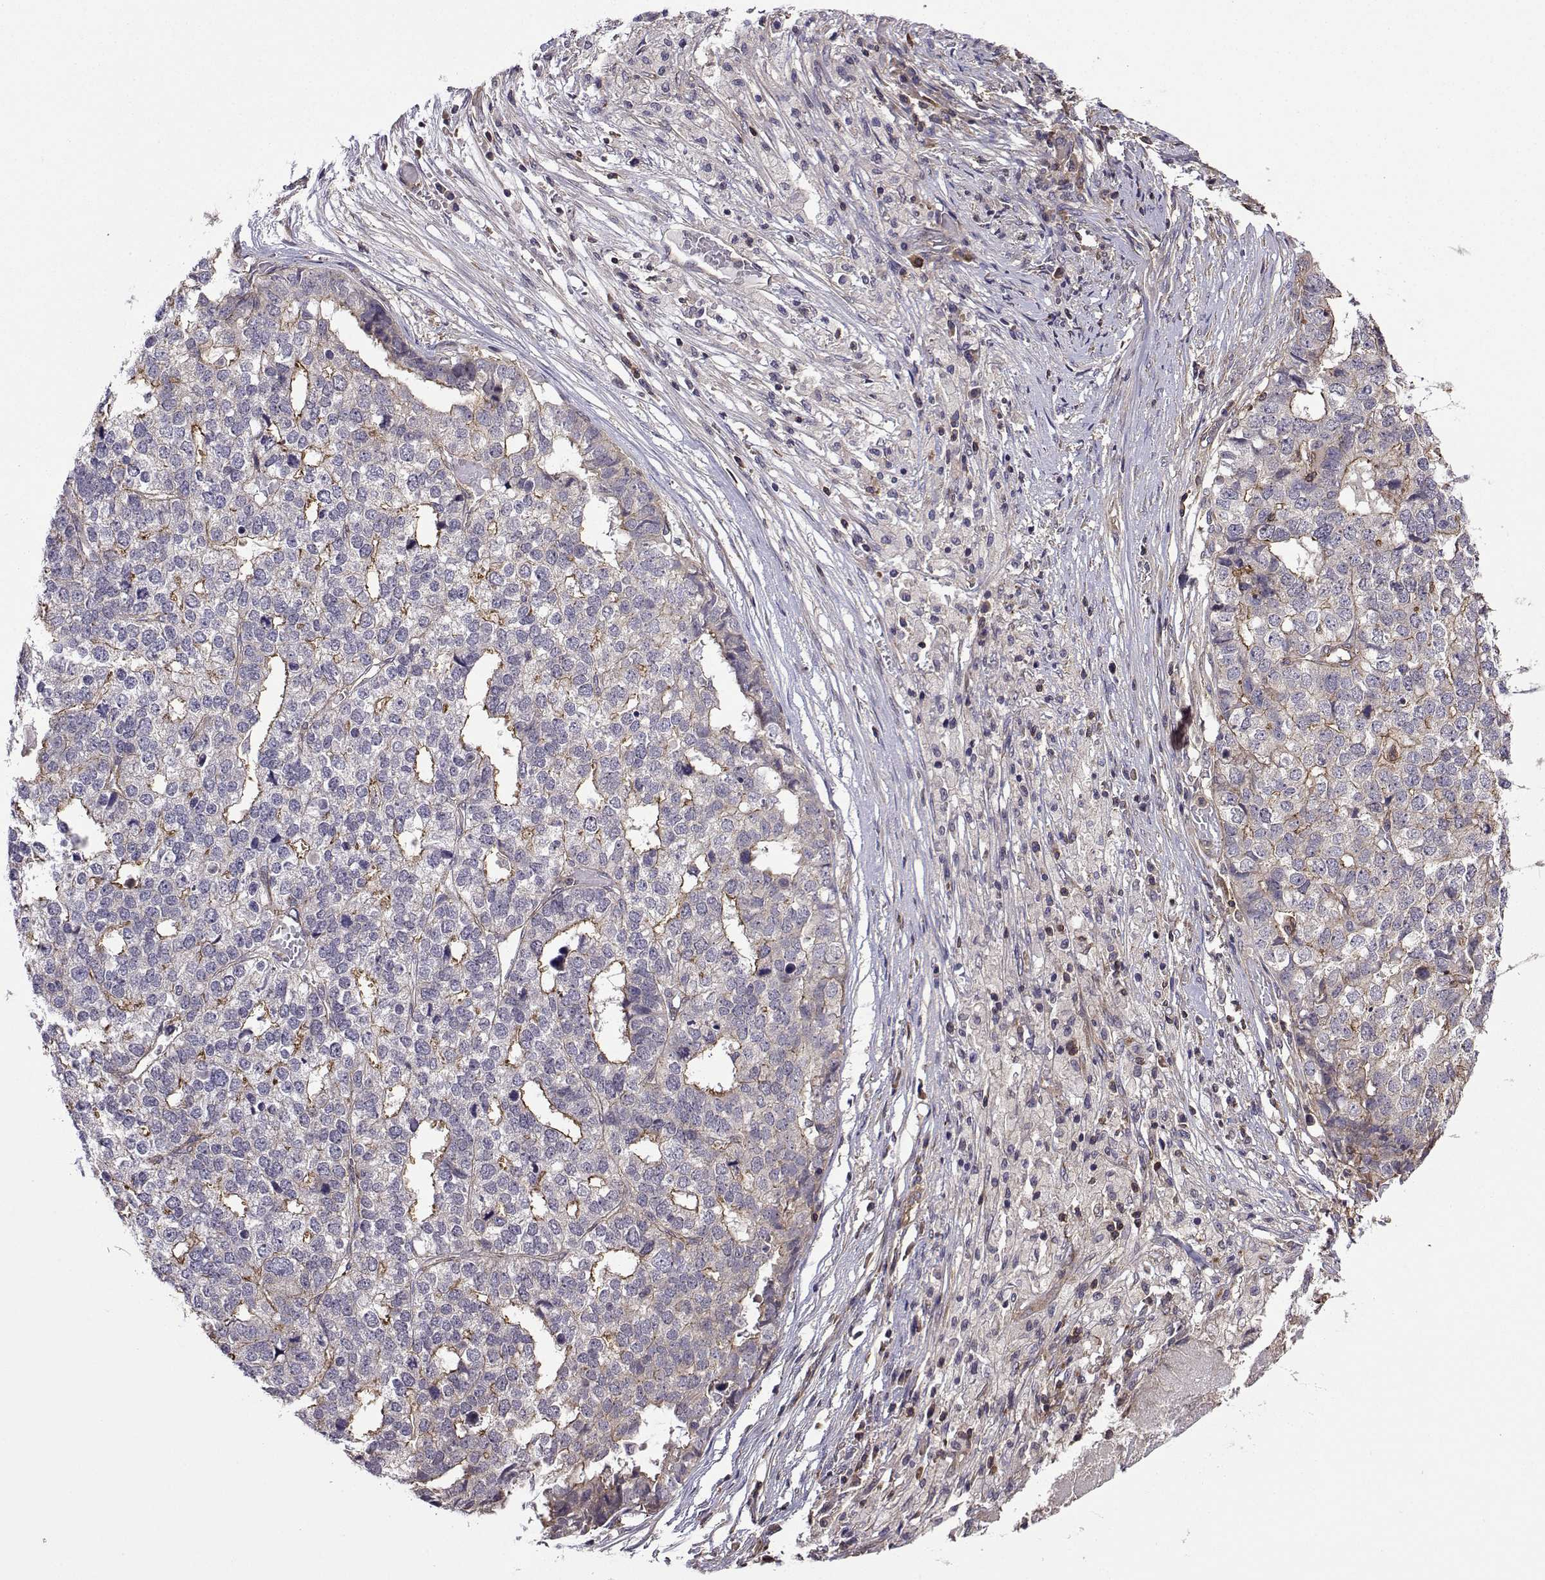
{"staining": {"intensity": "moderate", "quantity": "25%-75%", "location": "cytoplasmic/membranous"}, "tissue": "stomach cancer", "cell_type": "Tumor cells", "image_type": "cancer", "snomed": [{"axis": "morphology", "description": "Adenocarcinoma, NOS"}, {"axis": "topography", "description": "Stomach"}], "caption": "Stomach cancer (adenocarcinoma) tissue exhibits moderate cytoplasmic/membranous positivity in approximately 25%-75% of tumor cells Nuclei are stained in blue.", "gene": "ITGB8", "patient": {"sex": "male", "age": 69}}